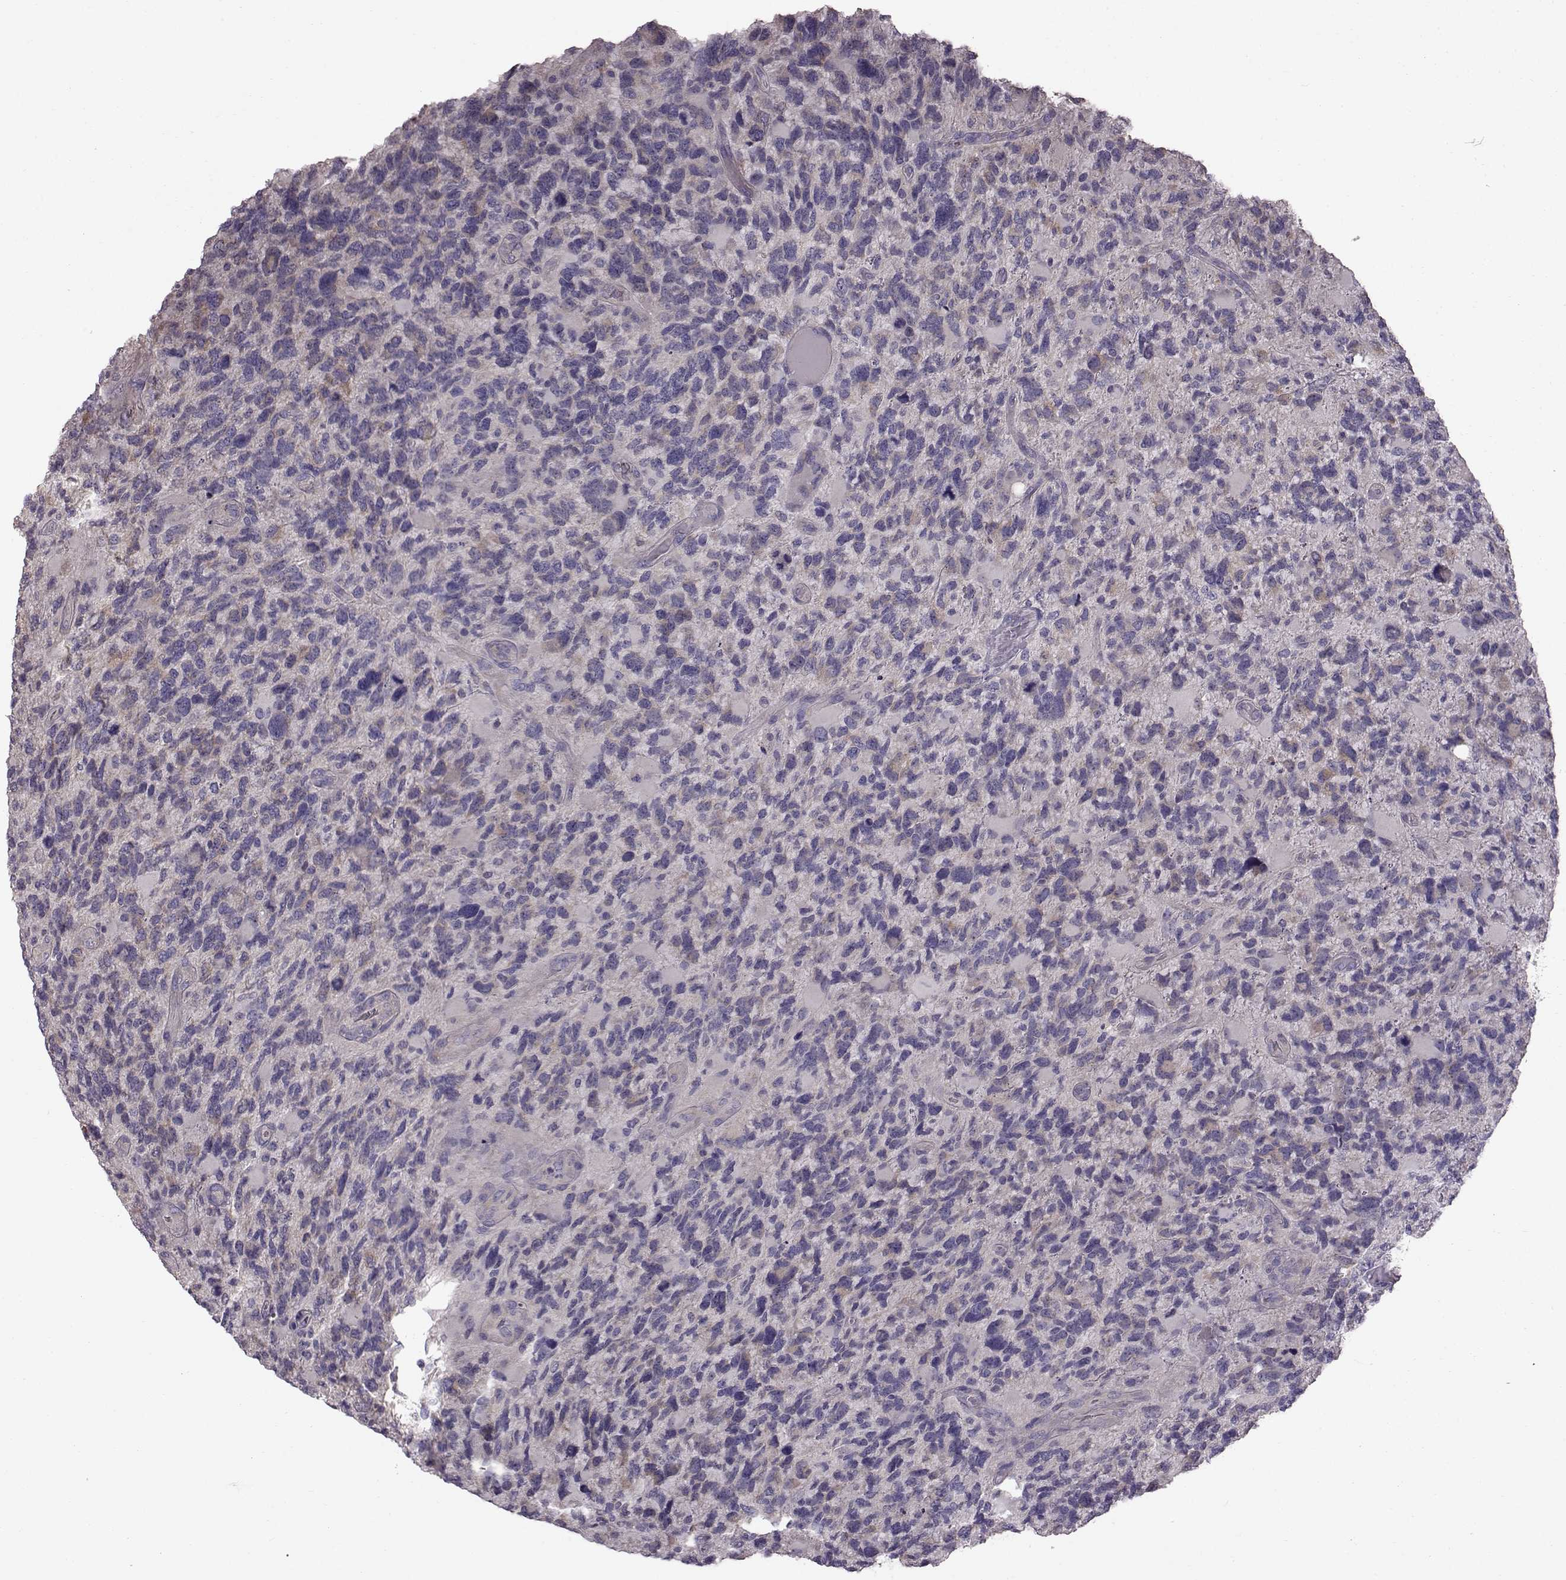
{"staining": {"intensity": "weak", "quantity": "<25%", "location": "cytoplasmic/membranous"}, "tissue": "glioma", "cell_type": "Tumor cells", "image_type": "cancer", "snomed": [{"axis": "morphology", "description": "Glioma, malignant, High grade"}, {"axis": "topography", "description": "Brain"}], "caption": "Immunohistochemistry image of neoplastic tissue: glioma stained with DAB reveals no significant protein positivity in tumor cells. (IHC, brightfield microscopy, high magnification).", "gene": "ADGRG2", "patient": {"sex": "female", "age": 71}}